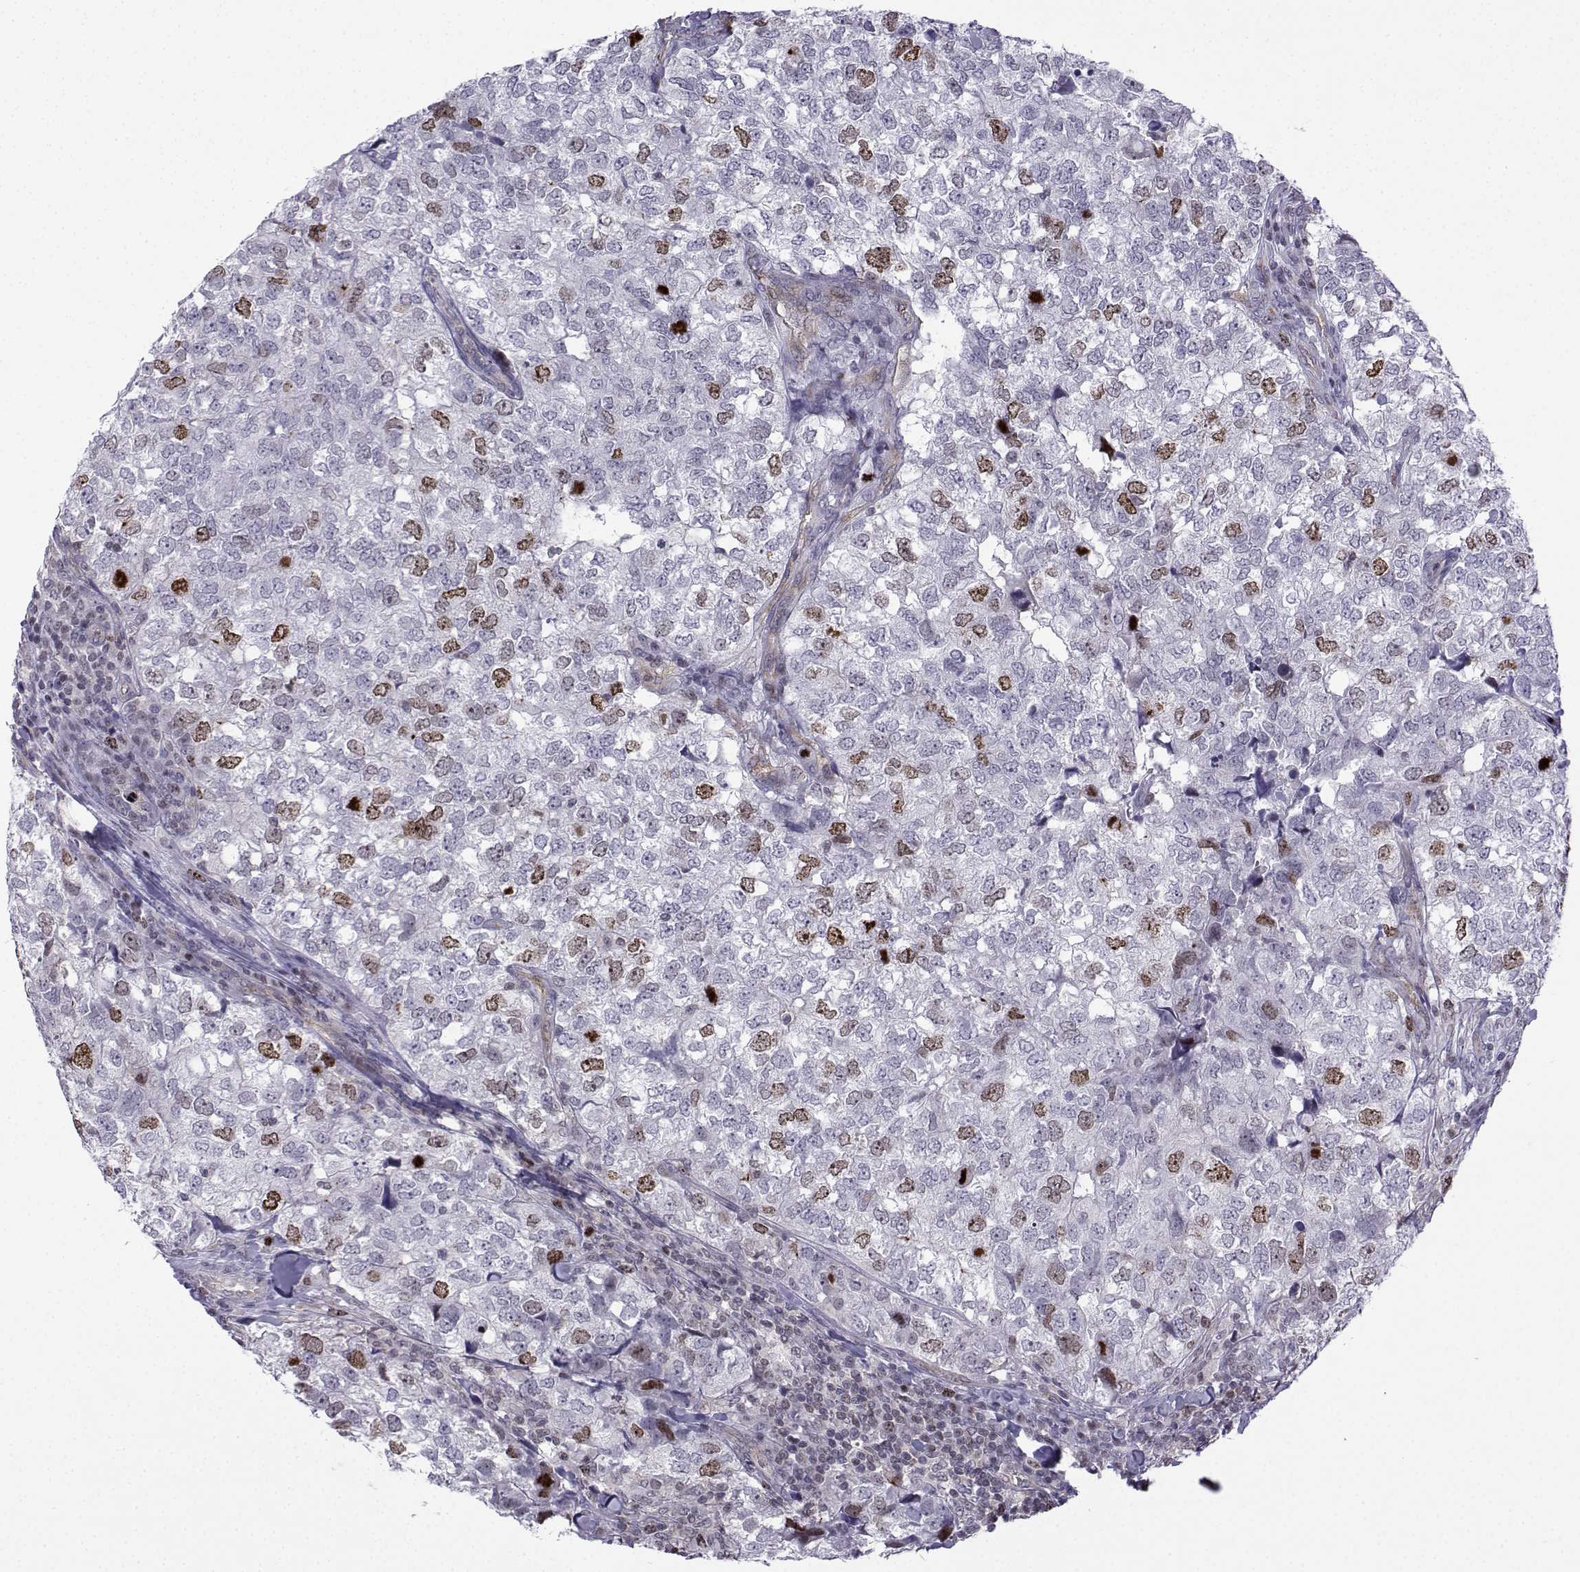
{"staining": {"intensity": "moderate", "quantity": "<25%", "location": "nuclear"}, "tissue": "breast cancer", "cell_type": "Tumor cells", "image_type": "cancer", "snomed": [{"axis": "morphology", "description": "Duct carcinoma"}, {"axis": "topography", "description": "Breast"}], "caption": "Human infiltrating ductal carcinoma (breast) stained for a protein (brown) demonstrates moderate nuclear positive staining in approximately <25% of tumor cells.", "gene": "INCENP", "patient": {"sex": "female", "age": 30}}